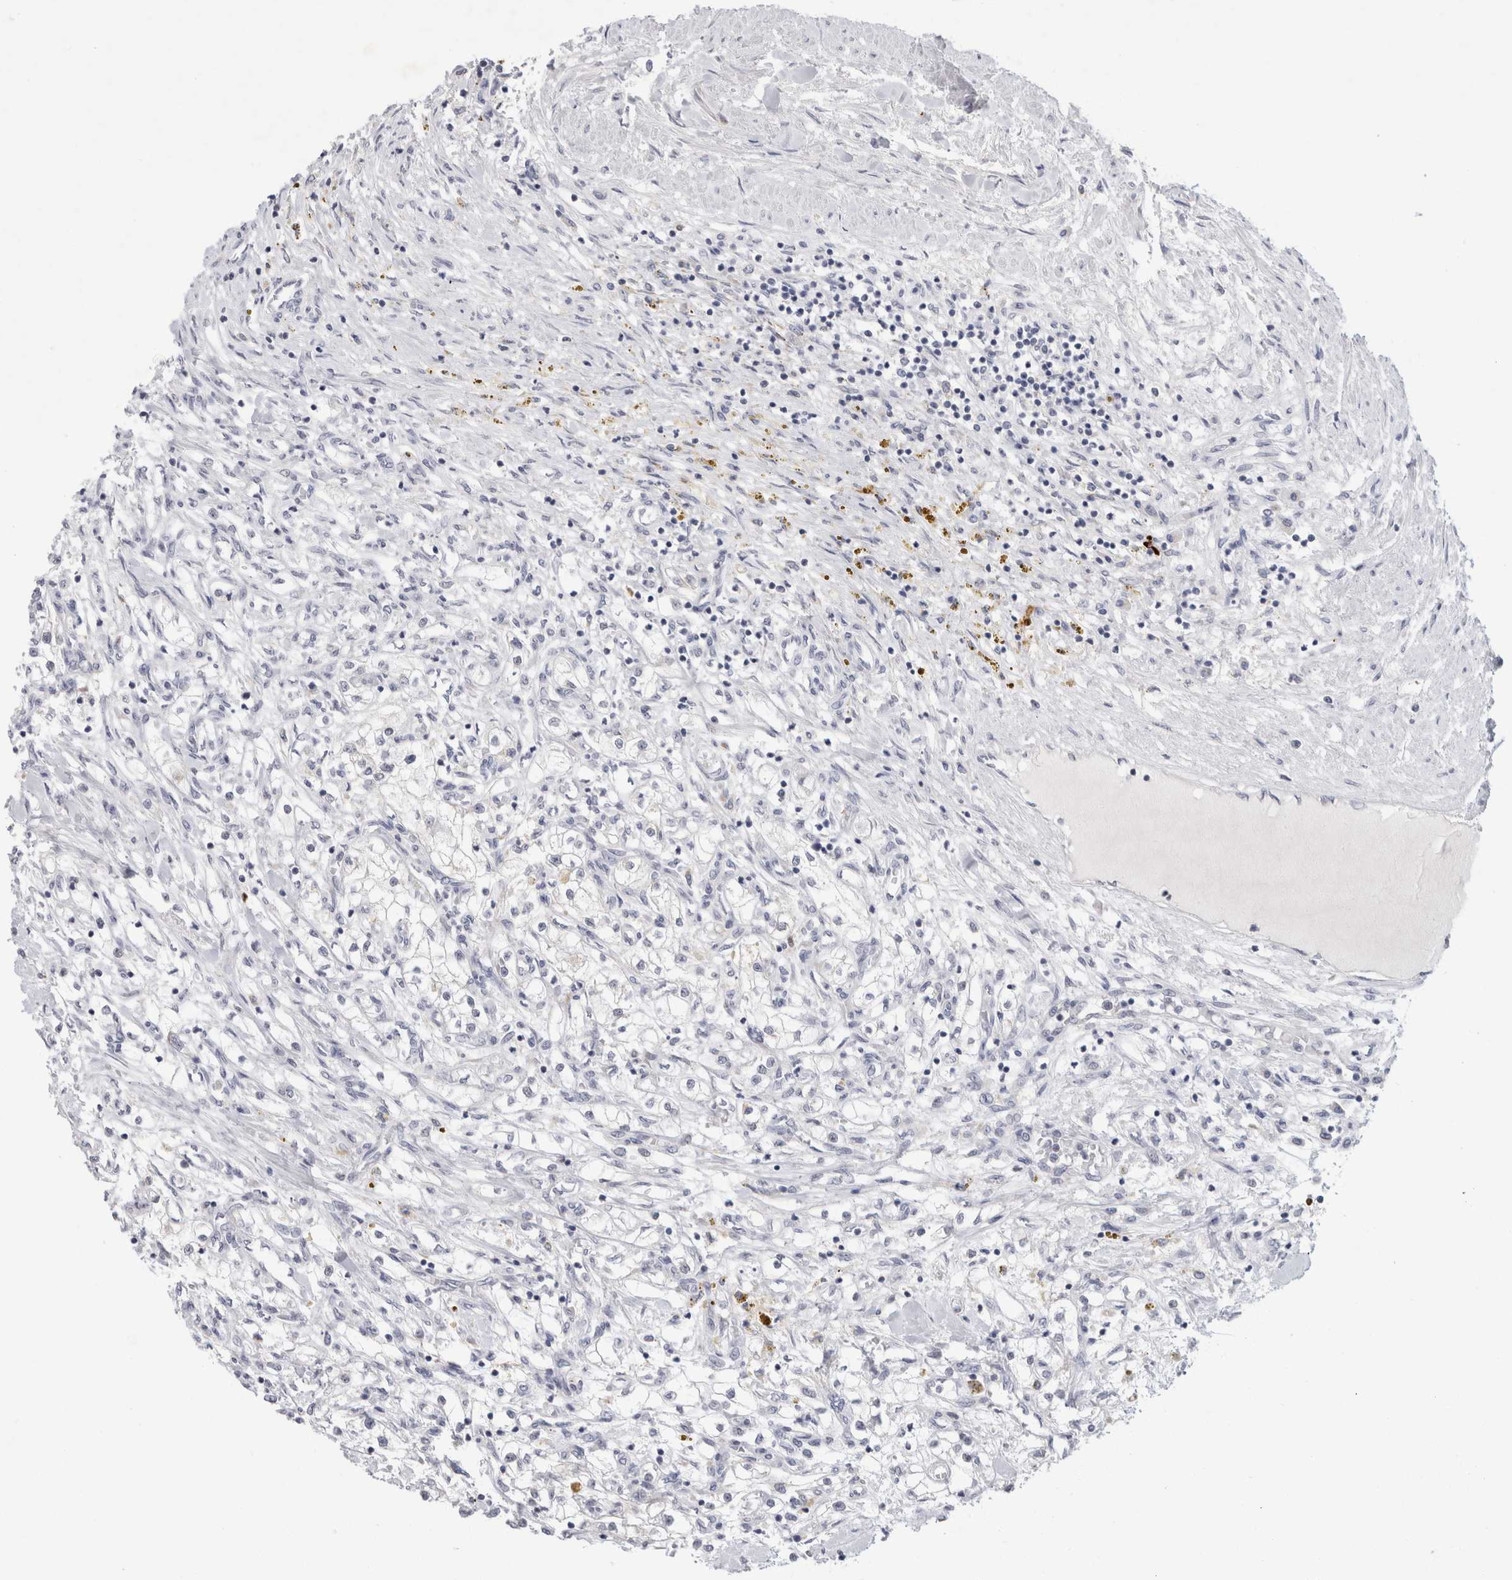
{"staining": {"intensity": "negative", "quantity": "none", "location": "none"}, "tissue": "renal cancer", "cell_type": "Tumor cells", "image_type": "cancer", "snomed": [{"axis": "morphology", "description": "Adenocarcinoma, NOS"}, {"axis": "topography", "description": "Kidney"}], "caption": "This is an IHC image of adenocarcinoma (renal). There is no expression in tumor cells.", "gene": "NIPA1", "patient": {"sex": "male", "age": 68}}